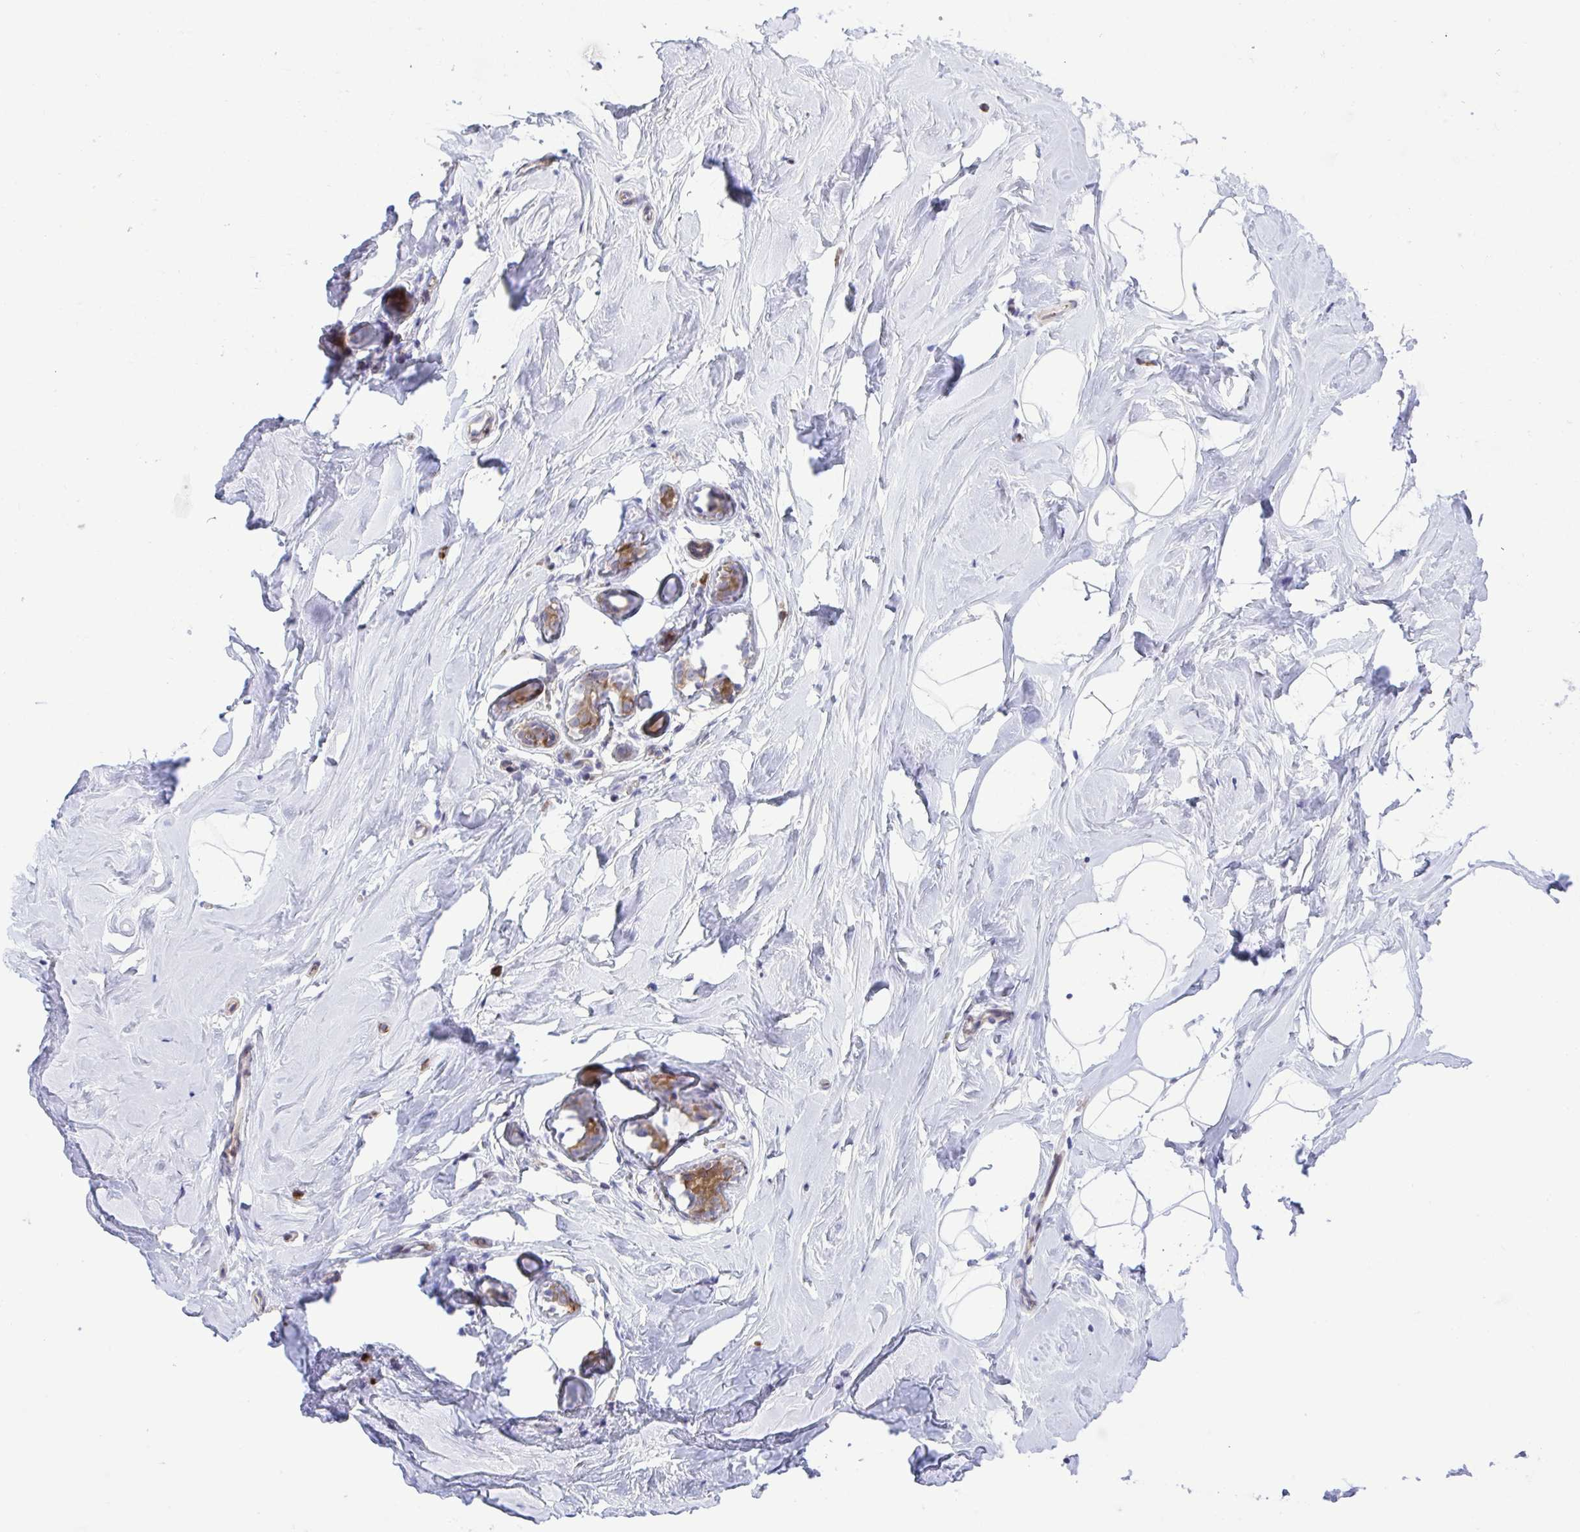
{"staining": {"intensity": "negative", "quantity": "none", "location": "none"}, "tissue": "breast", "cell_type": "Adipocytes", "image_type": "normal", "snomed": [{"axis": "morphology", "description": "Normal tissue, NOS"}, {"axis": "topography", "description": "Breast"}], "caption": "There is no significant staining in adipocytes of breast. Nuclei are stained in blue.", "gene": "RPS15", "patient": {"sex": "female", "age": 32}}